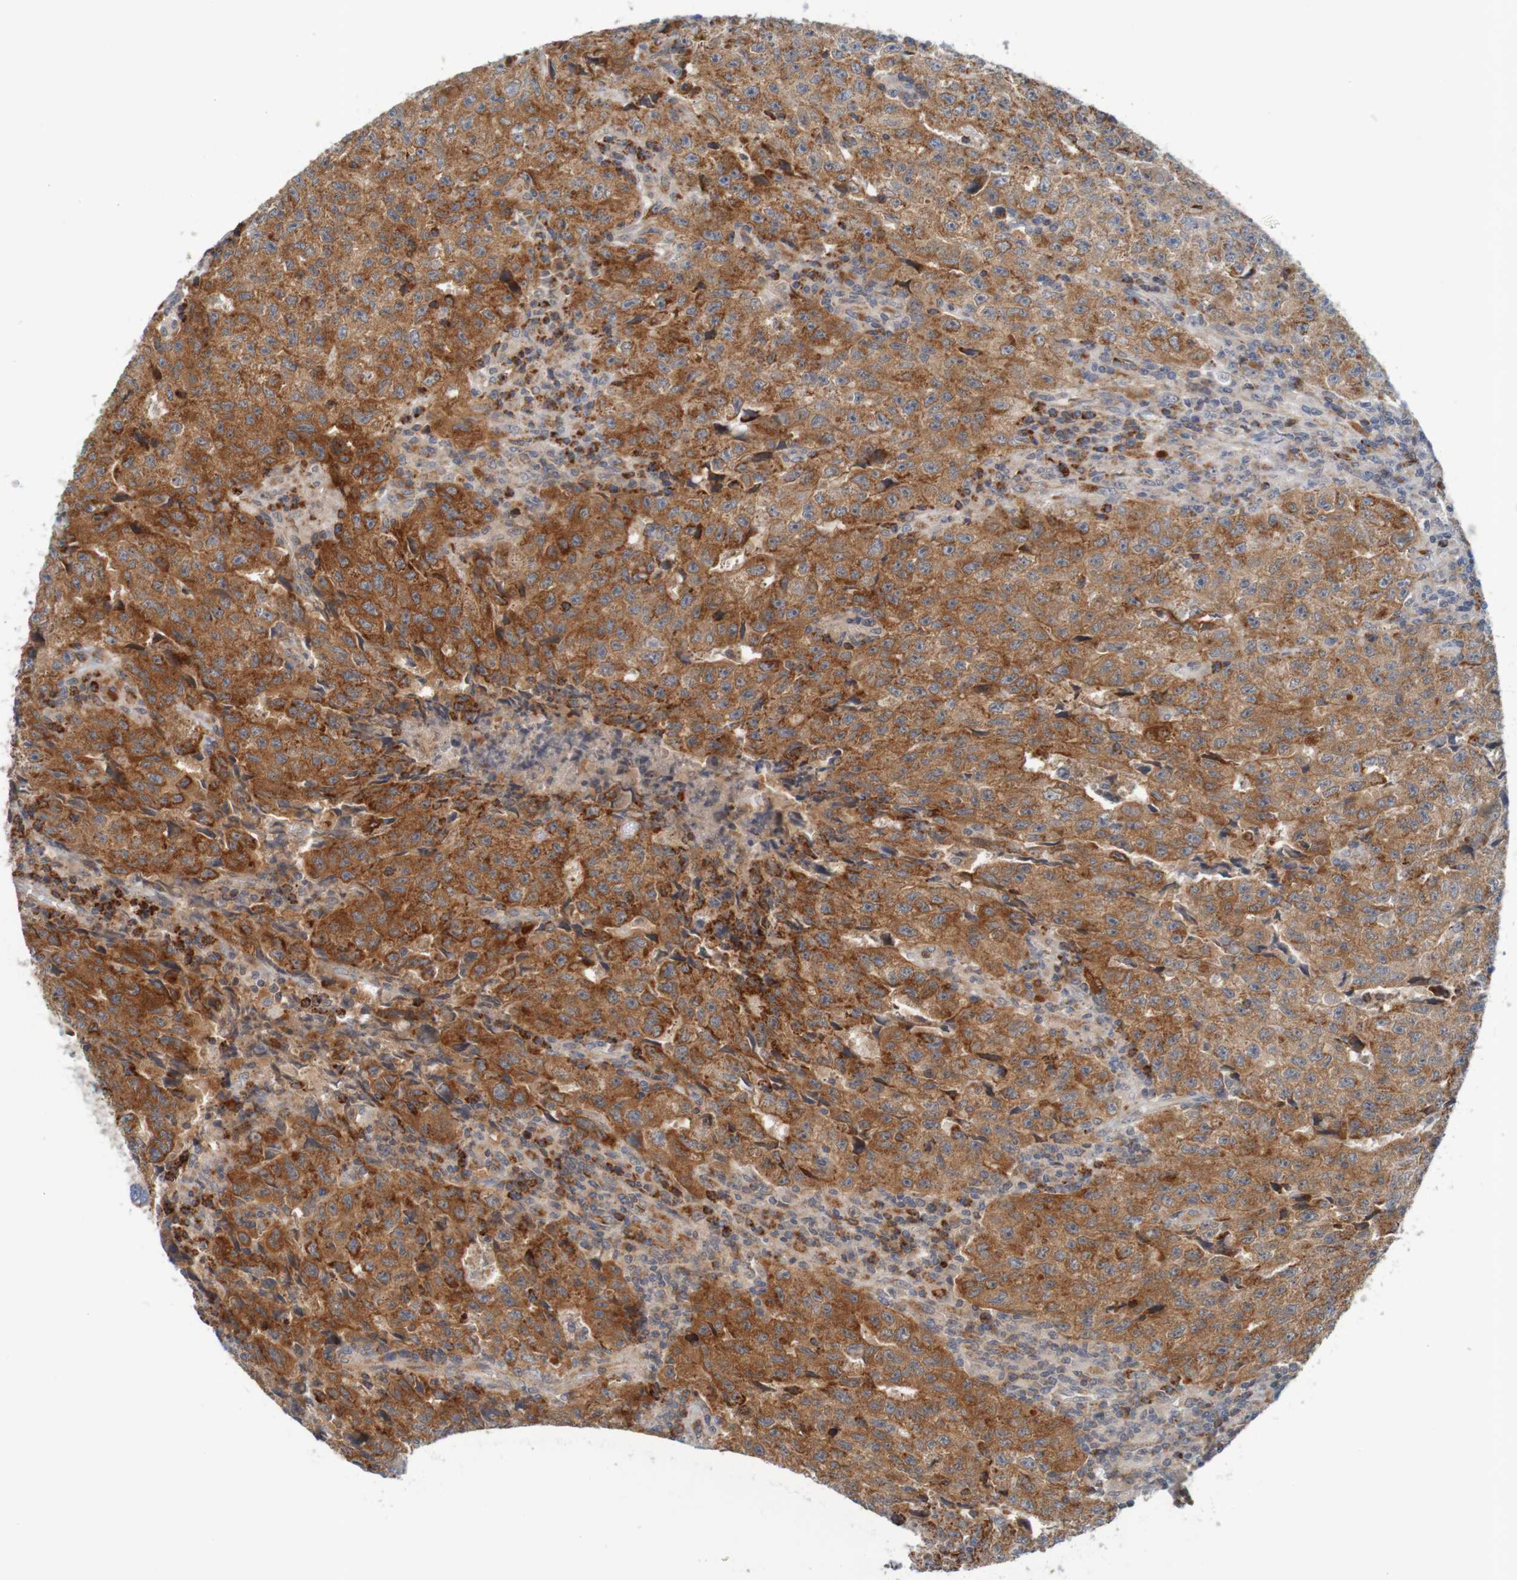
{"staining": {"intensity": "strong", "quantity": ">75%", "location": "cytoplasmic/membranous"}, "tissue": "testis cancer", "cell_type": "Tumor cells", "image_type": "cancer", "snomed": [{"axis": "morphology", "description": "Necrosis, NOS"}, {"axis": "morphology", "description": "Carcinoma, Embryonal, NOS"}, {"axis": "topography", "description": "Testis"}], "caption": "This image reveals testis cancer (embryonal carcinoma) stained with IHC to label a protein in brown. The cytoplasmic/membranous of tumor cells show strong positivity for the protein. Nuclei are counter-stained blue.", "gene": "NAV2", "patient": {"sex": "male", "age": 19}}